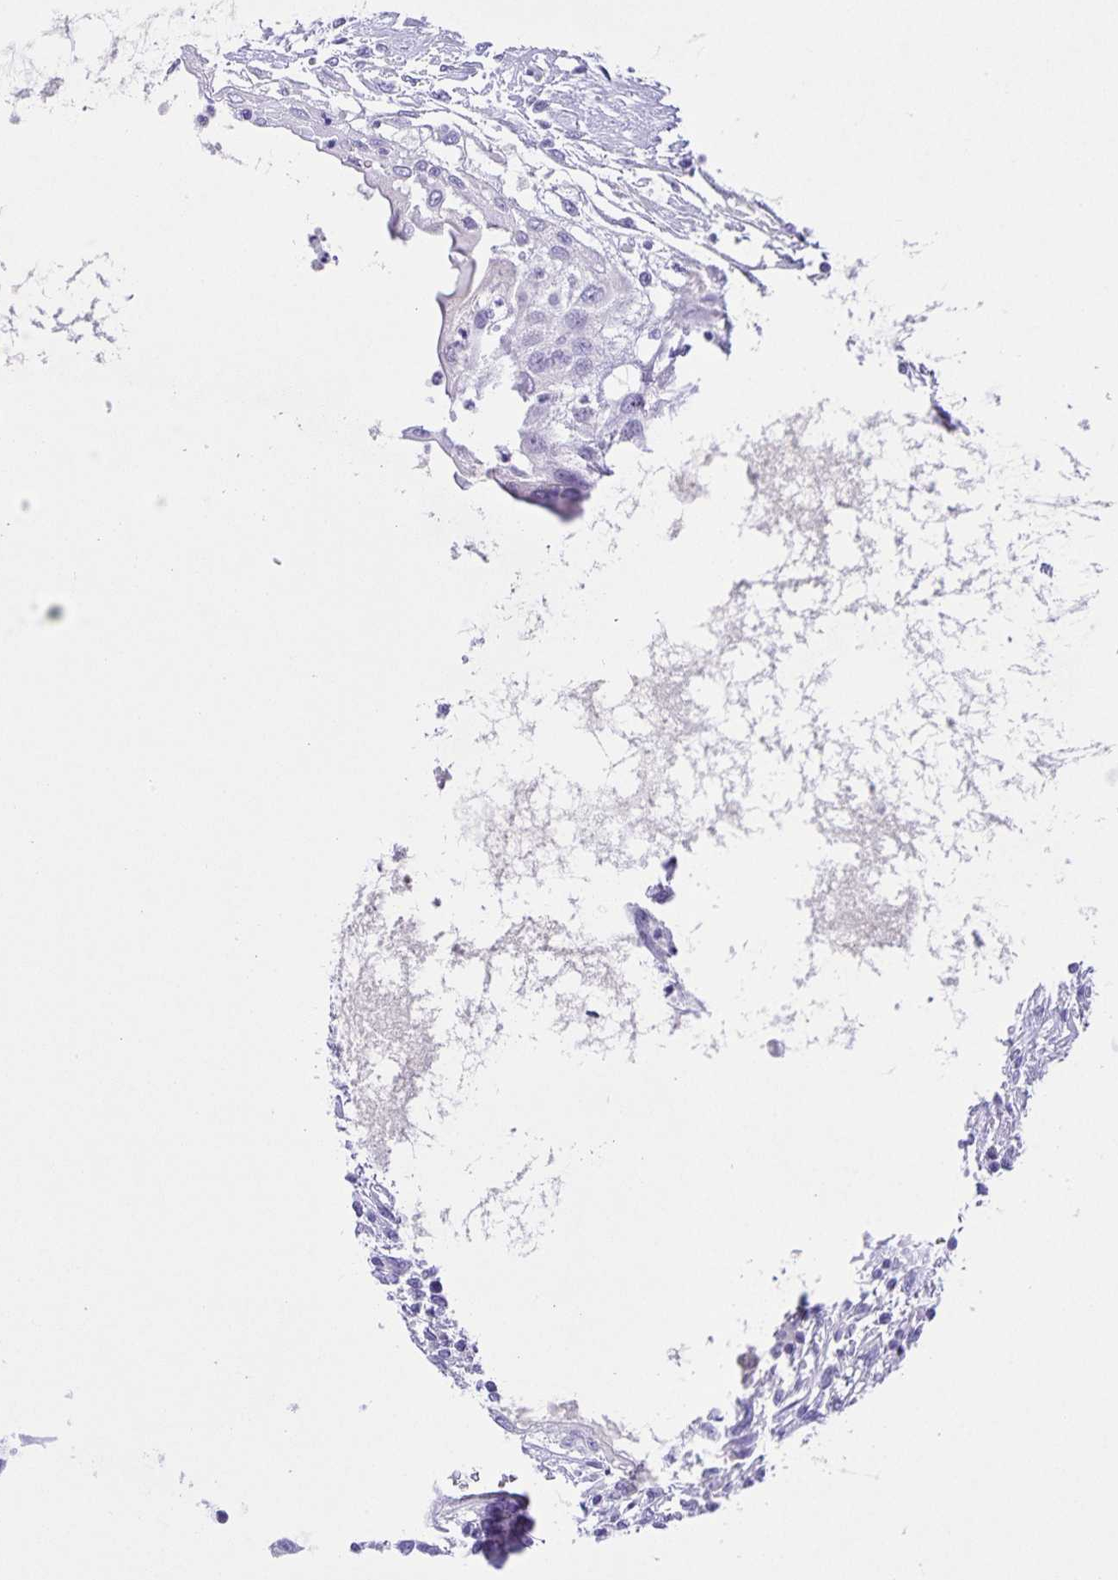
{"staining": {"intensity": "negative", "quantity": "none", "location": "none"}, "tissue": "testis cancer", "cell_type": "Tumor cells", "image_type": "cancer", "snomed": [{"axis": "morphology", "description": "Carcinoma, Embryonal, NOS"}, {"axis": "topography", "description": "Testis"}], "caption": "There is no significant expression in tumor cells of testis cancer (embryonal carcinoma).", "gene": "UBQLN3", "patient": {"sex": "male", "age": 37}}